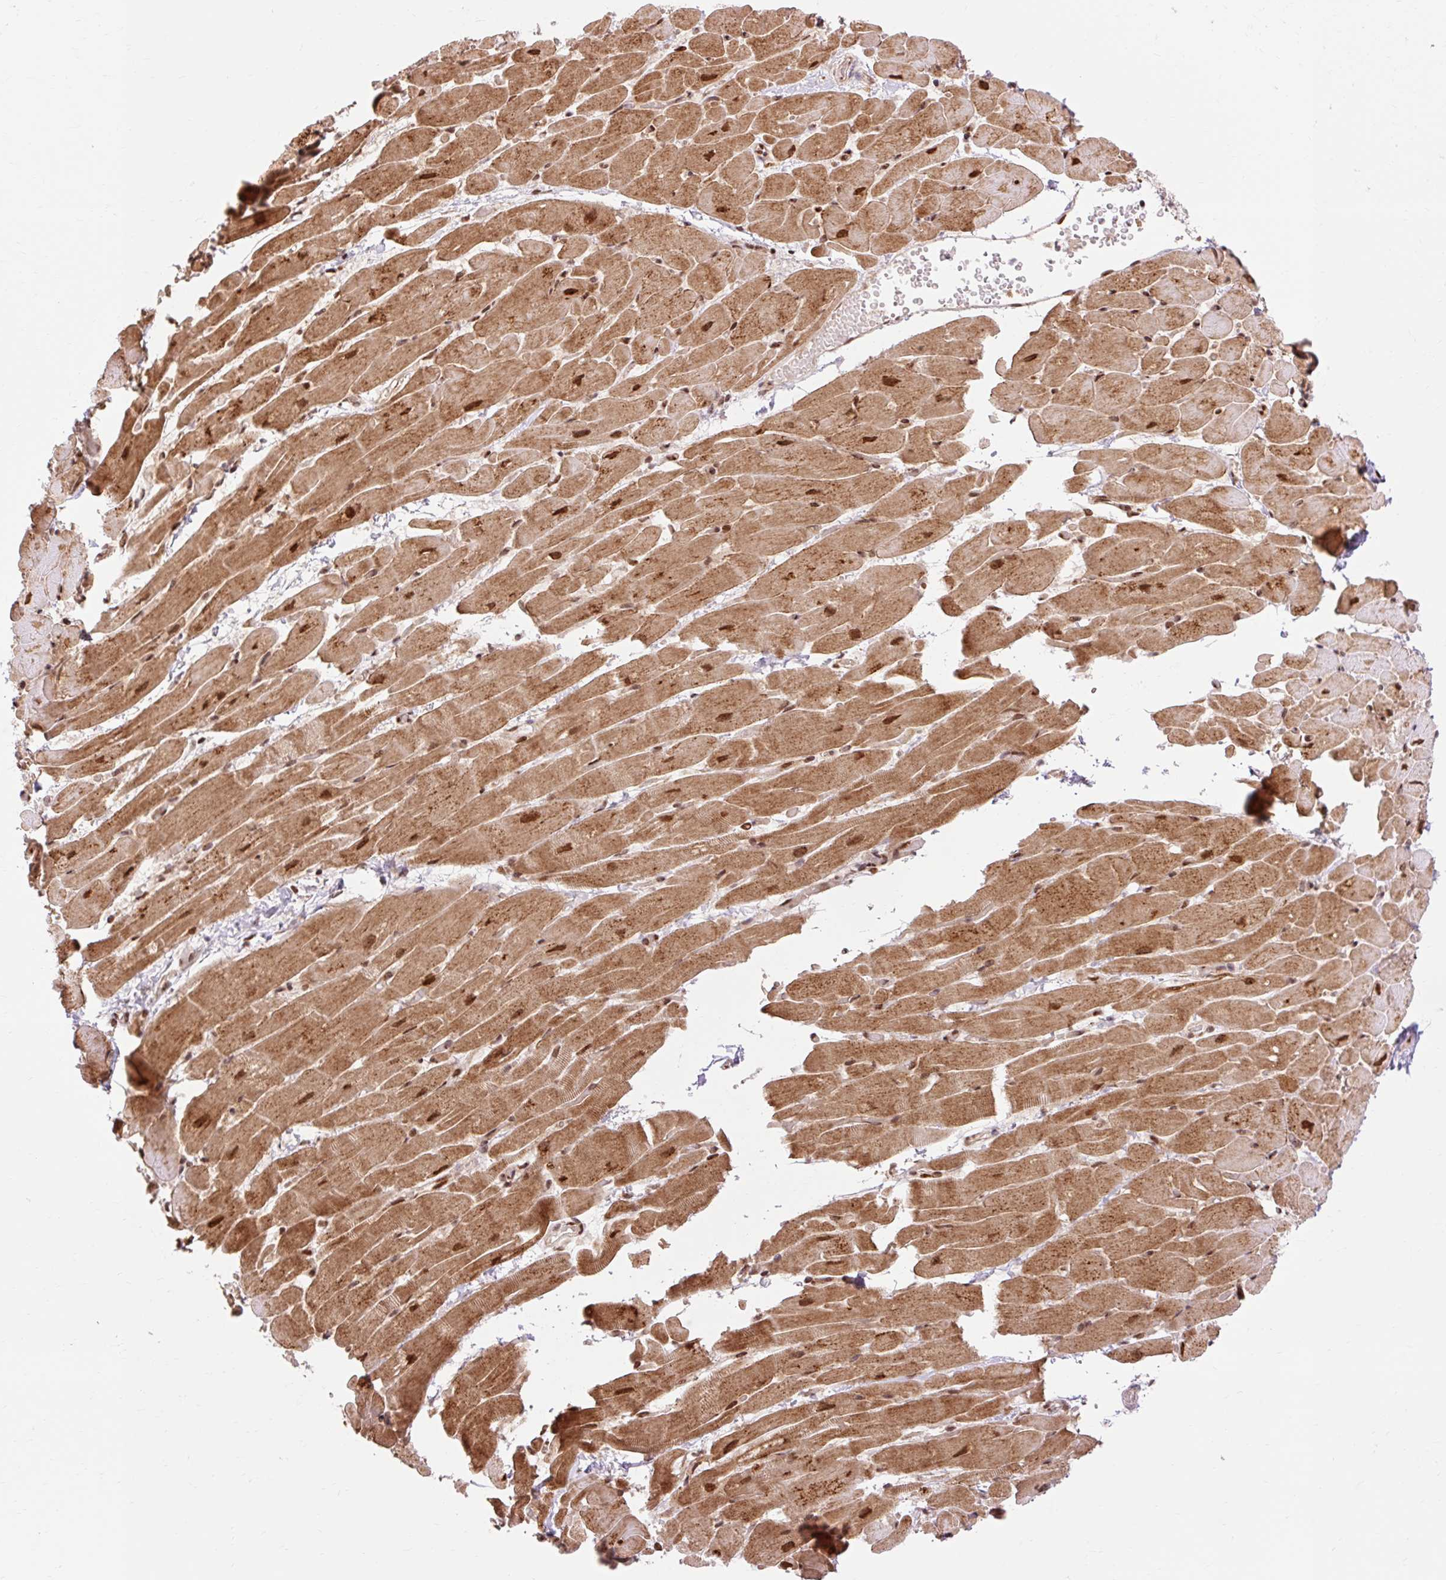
{"staining": {"intensity": "strong", "quantity": ">75%", "location": "cytoplasmic/membranous,nuclear"}, "tissue": "heart muscle", "cell_type": "Cardiomyocytes", "image_type": "normal", "snomed": [{"axis": "morphology", "description": "Normal tissue, NOS"}, {"axis": "topography", "description": "Heart"}], "caption": "High-power microscopy captured an immunohistochemistry (IHC) photomicrograph of benign heart muscle, revealing strong cytoplasmic/membranous,nuclear positivity in approximately >75% of cardiomyocytes.", "gene": "MECOM", "patient": {"sex": "male", "age": 37}}